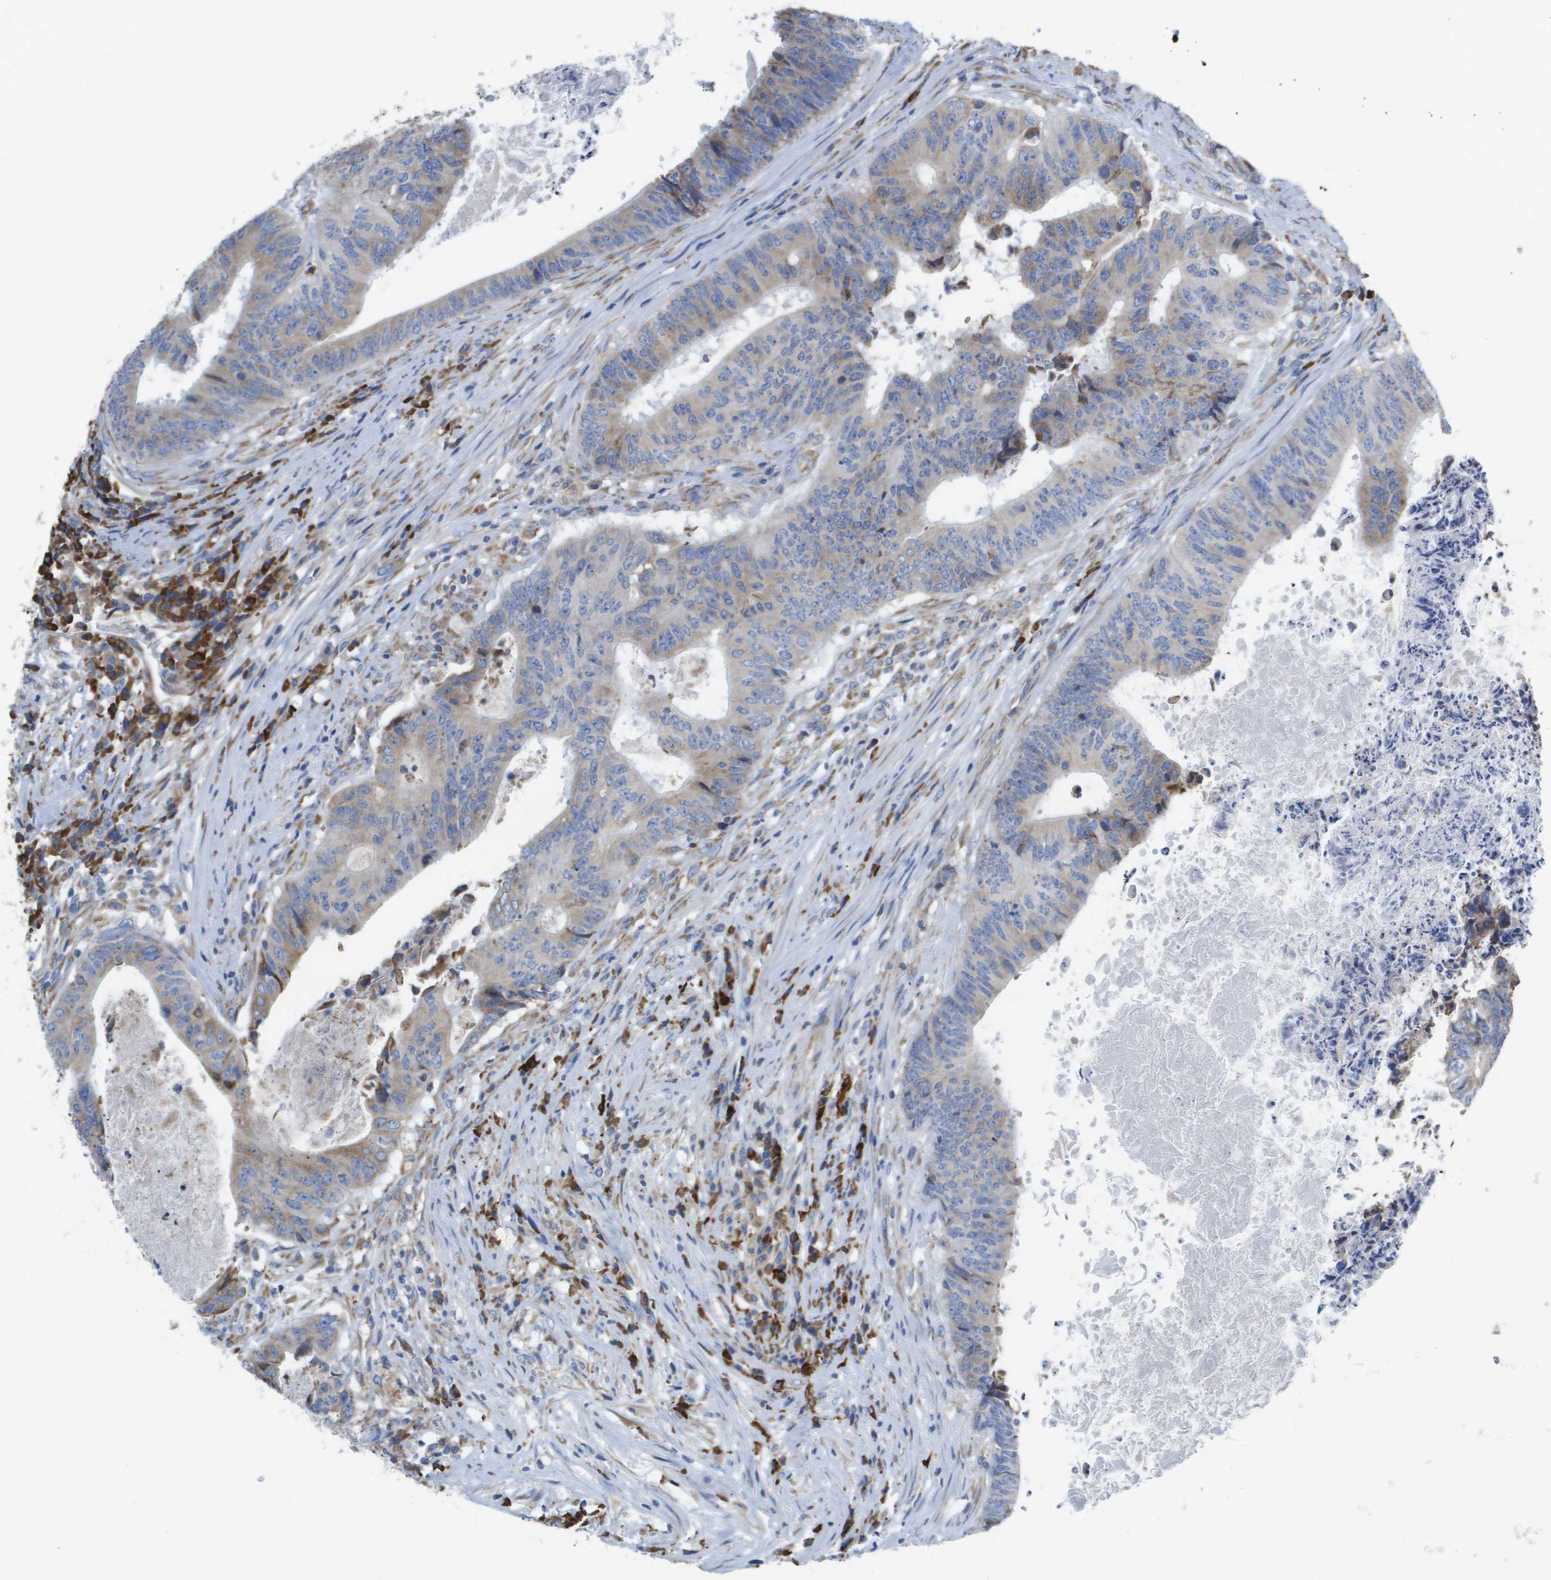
{"staining": {"intensity": "weak", "quantity": ">75%", "location": "cytoplasmic/membranous"}, "tissue": "colorectal cancer", "cell_type": "Tumor cells", "image_type": "cancer", "snomed": [{"axis": "morphology", "description": "Adenocarcinoma, NOS"}, {"axis": "topography", "description": "Rectum"}], "caption": "Tumor cells display weak cytoplasmic/membranous positivity in approximately >75% of cells in adenocarcinoma (colorectal).", "gene": "SDR42E1", "patient": {"sex": "male", "age": 72}}